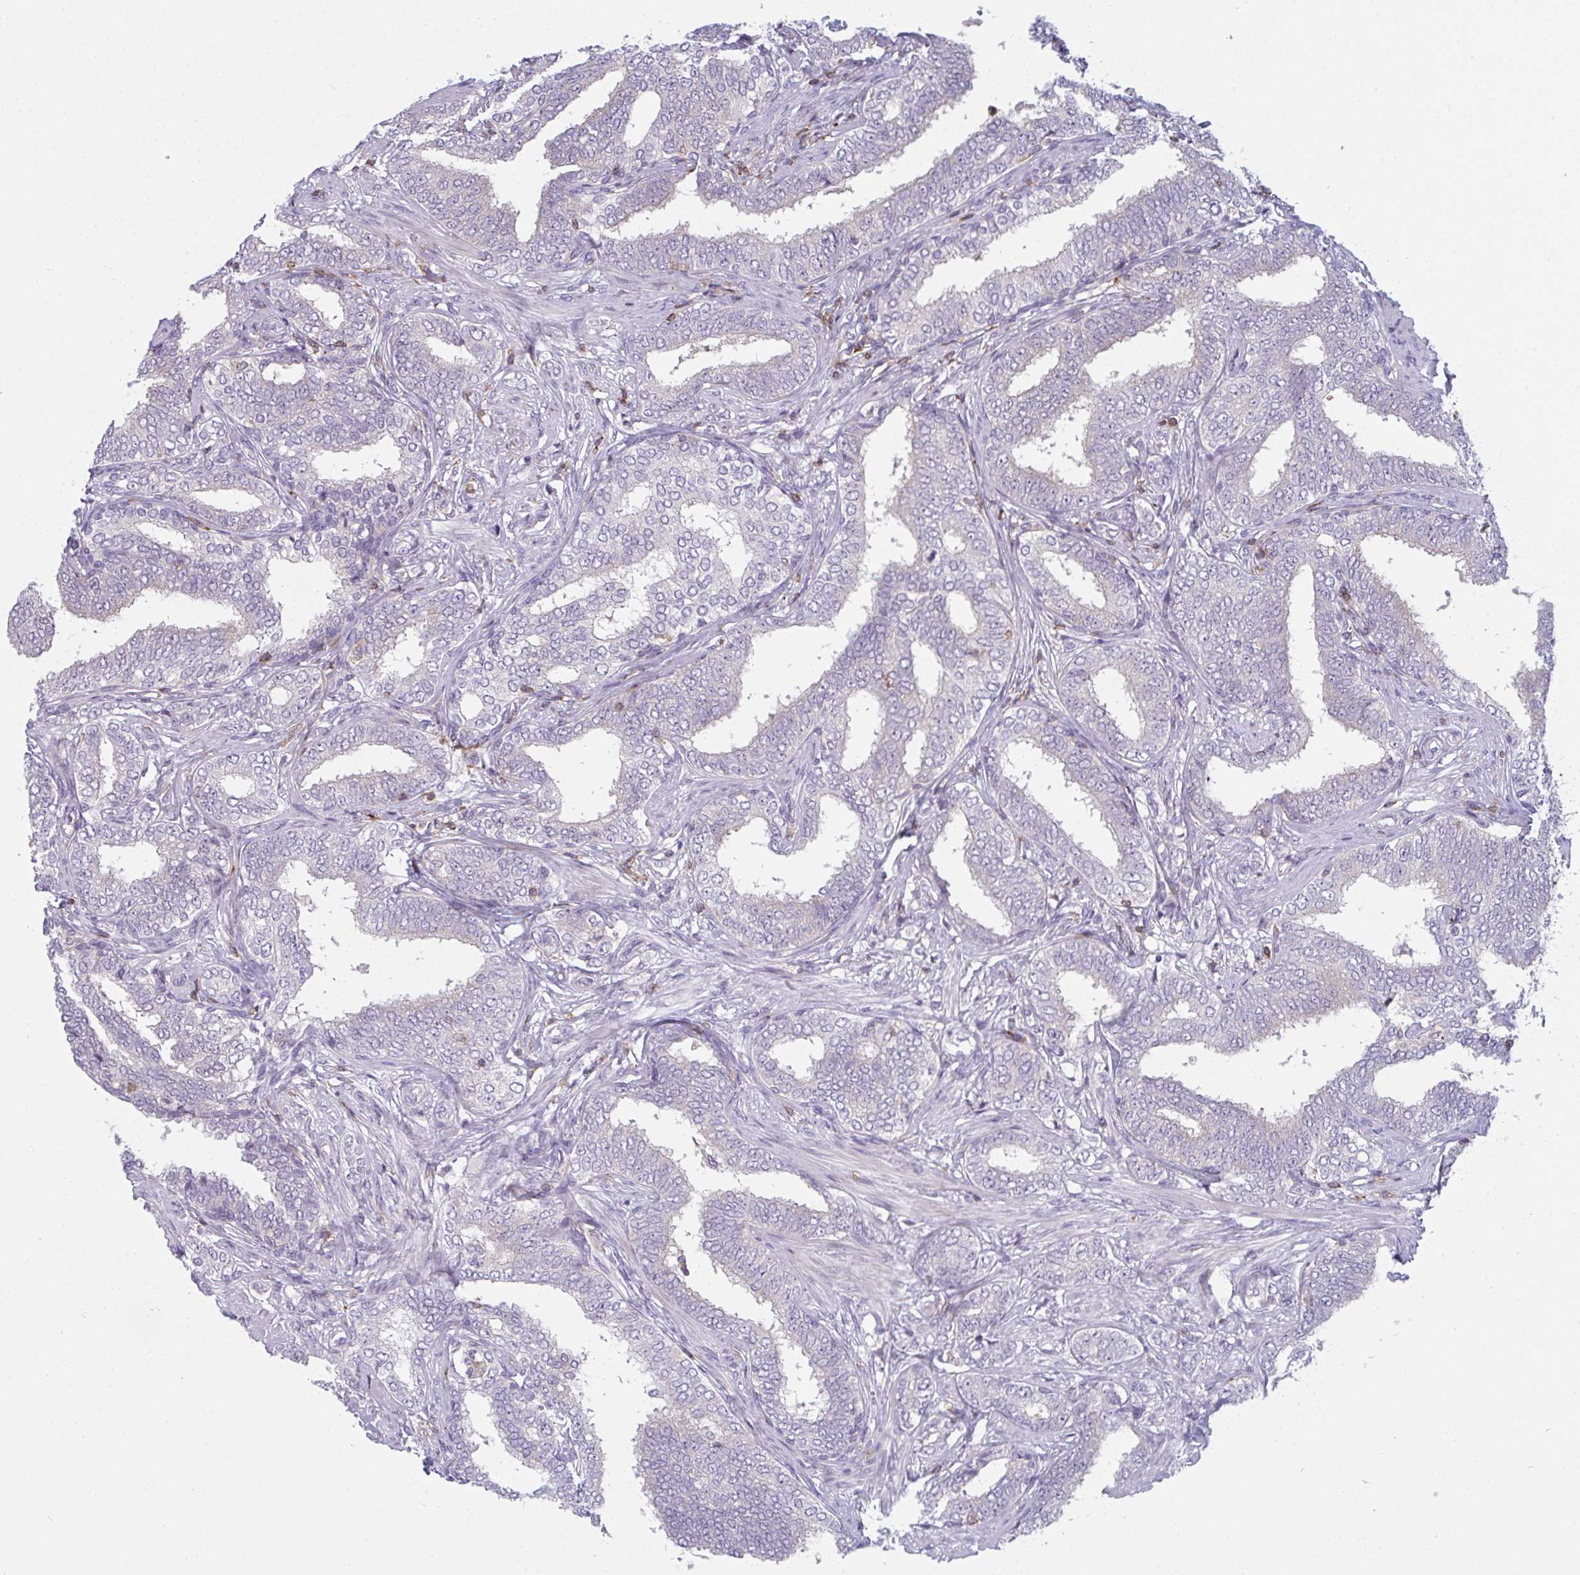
{"staining": {"intensity": "negative", "quantity": "none", "location": "none"}, "tissue": "prostate cancer", "cell_type": "Tumor cells", "image_type": "cancer", "snomed": [{"axis": "morphology", "description": "Adenocarcinoma, High grade"}, {"axis": "topography", "description": "Prostate"}], "caption": "IHC image of prostate cancer stained for a protein (brown), which shows no expression in tumor cells. (DAB (3,3'-diaminobenzidine) immunohistochemistry (IHC) visualized using brightfield microscopy, high magnification).", "gene": "CD80", "patient": {"sex": "male", "age": 72}}